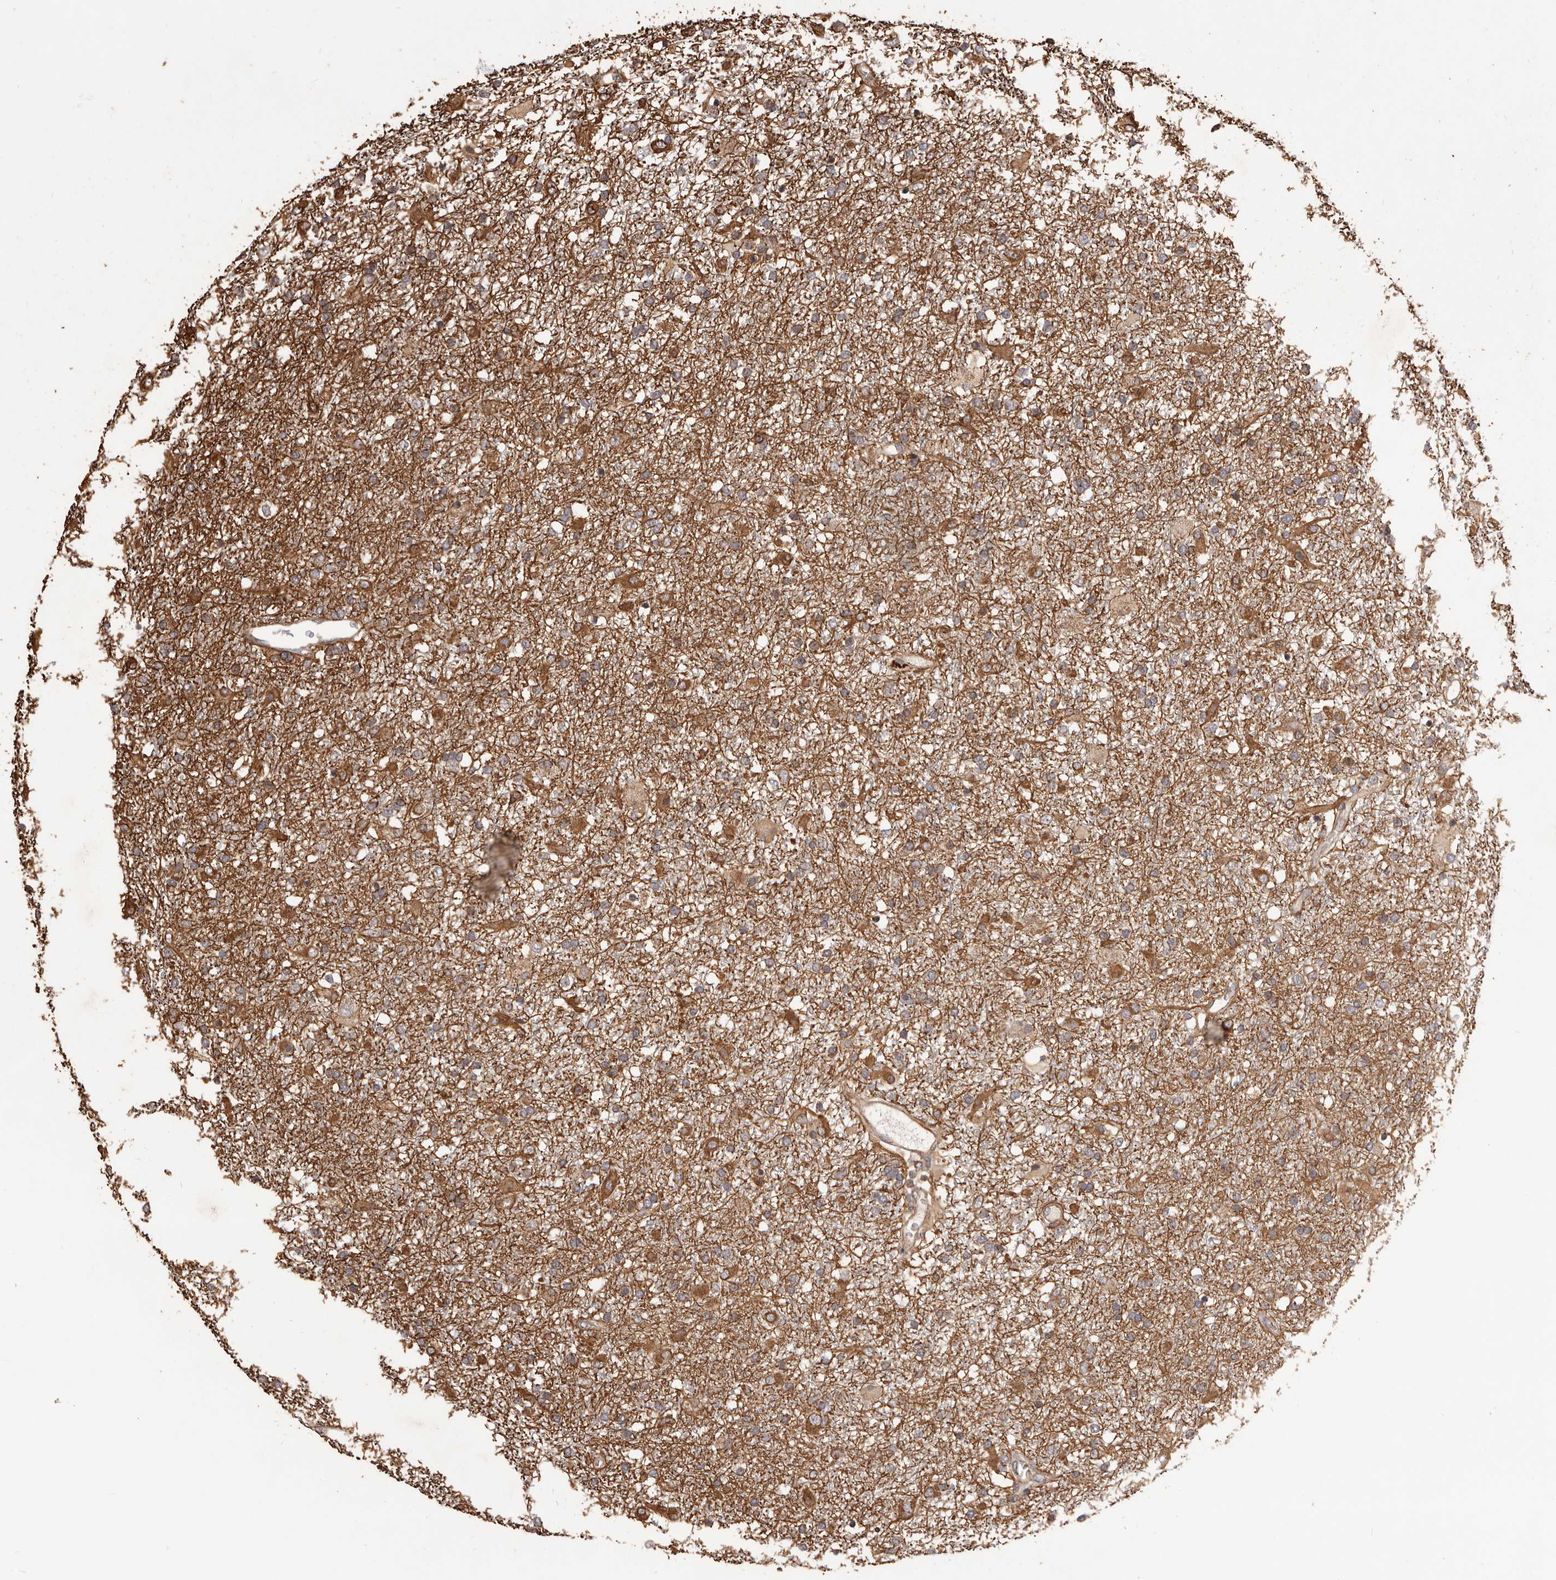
{"staining": {"intensity": "moderate", "quantity": ">75%", "location": "cytoplasmic/membranous"}, "tissue": "glioma", "cell_type": "Tumor cells", "image_type": "cancer", "snomed": [{"axis": "morphology", "description": "Glioma, malignant, Low grade"}, {"axis": "topography", "description": "Brain"}], "caption": "This is a photomicrograph of immunohistochemistry (IHC) staining of malignant glioma (low-grade), which shows moderate staining in the cytoplasmic/membranous of tumor cells.", "gene": "QRSL1", "patient": {"sex": "male", "age": 65}}